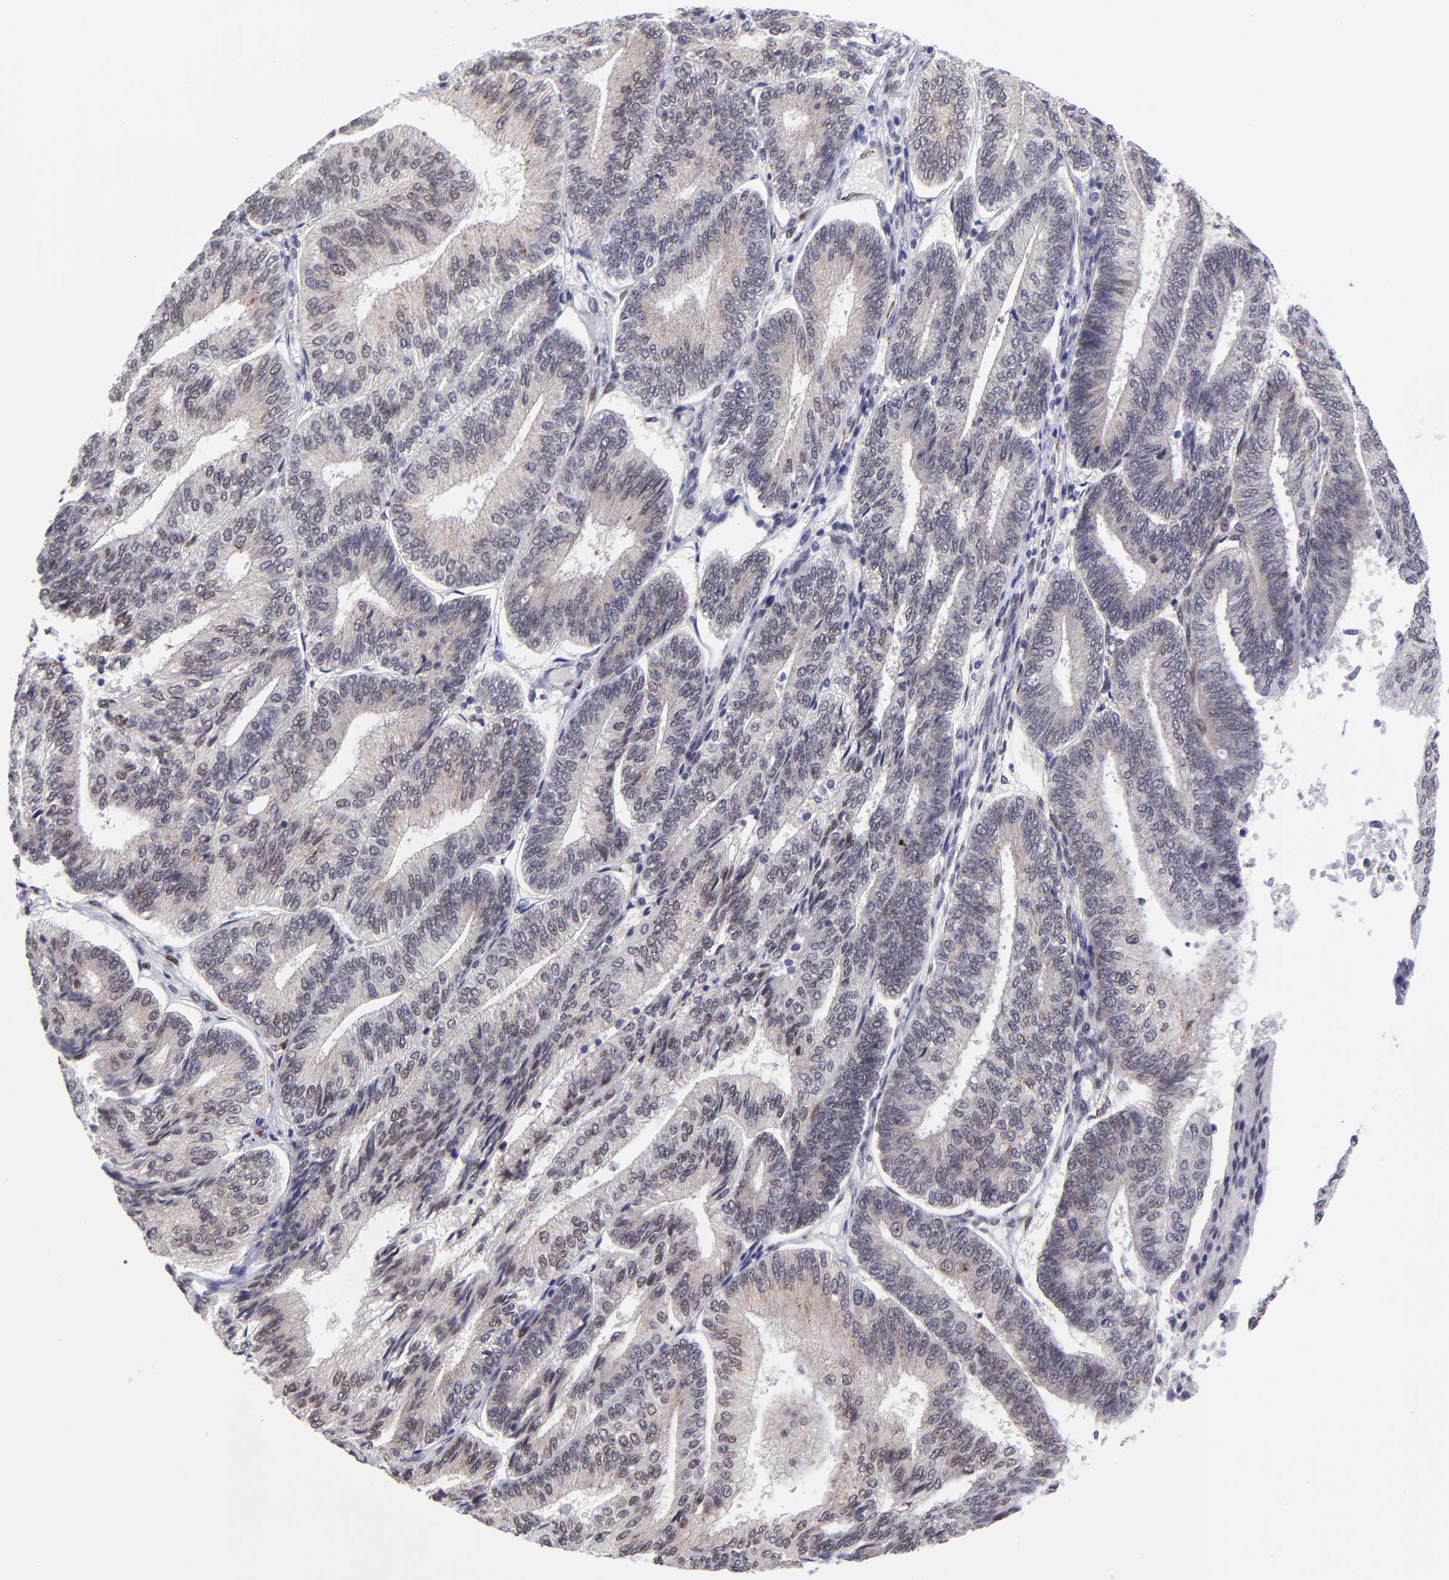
{"staining": {"intensity": "weak", "quantity": "<25%", "location": "nuclear"}, "tissue": "endometrial cancer", "cell_type": "Tumor cells", "image_type": "cancer", "snomed": [{"axis": "morphology", "description": "Adenocarcinoma, NOS"}, {"axis": "topography", "description": "Endometrium"}], "caption": "A high-resolution histopathology image shows IHC staining of endometrial cancer, which demonstrates no significant staining in tumor cells.", "gene": "SOX6", "patient": {"sex": "female", "age": 55}}